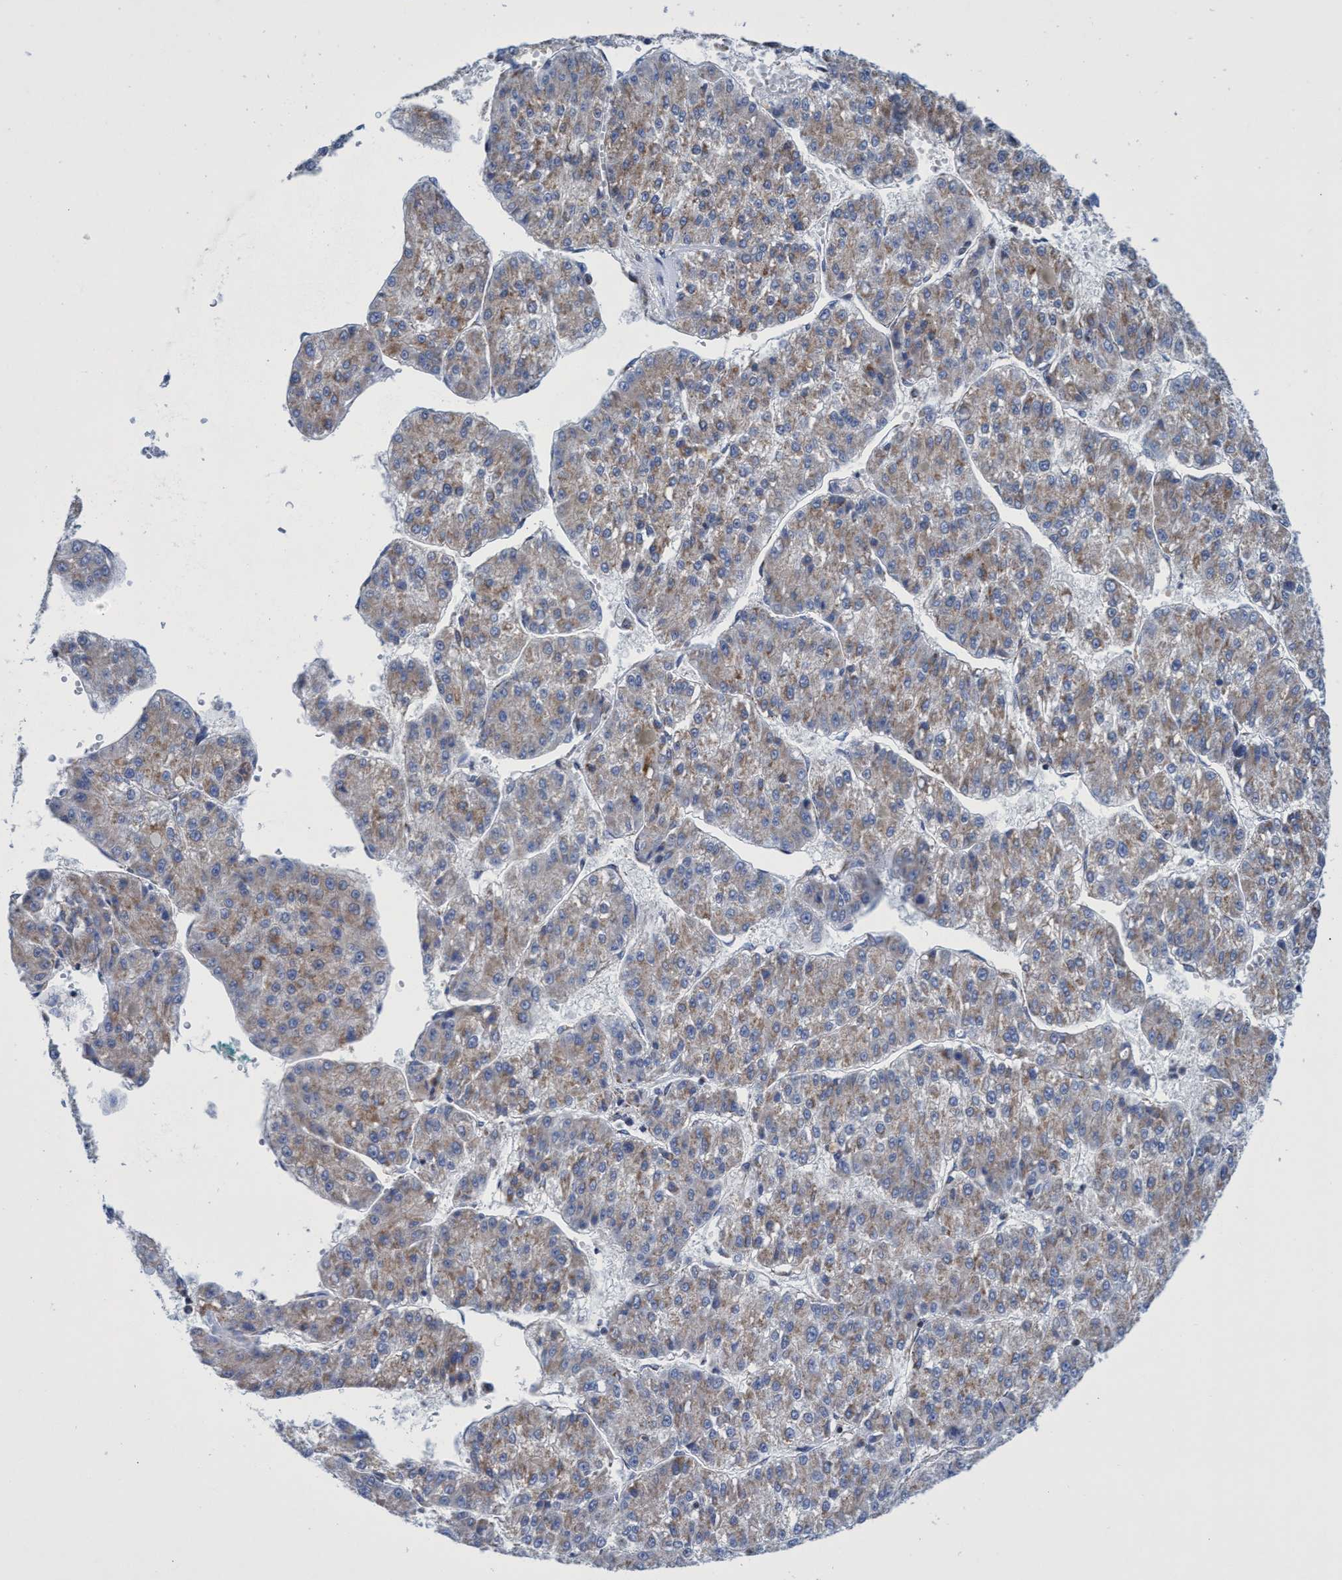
{"staining": {"intensity": "moderate", "quantity": "25%-75%", "location": "cytoplasmic/membranous"}, "tissue": "liver cancer", "cell_type": "Tumor cells", "image_type": "cancer", "snomed": [{"axis": "morphology", "description": "Carcinoma, Hepatocellular, NOS"}, {"axis": "topography", "description": "Liver"}], "caption": "Immunohistochemistry of human liver cancer (hepatocellular carcinoma) exhibits medium levels of moderate cytoplasmic/membranous staining in approximately 25%-75% of tumor cells.", "gene": "ZNF750", "patient": {"sex": "female", "age": 73}}